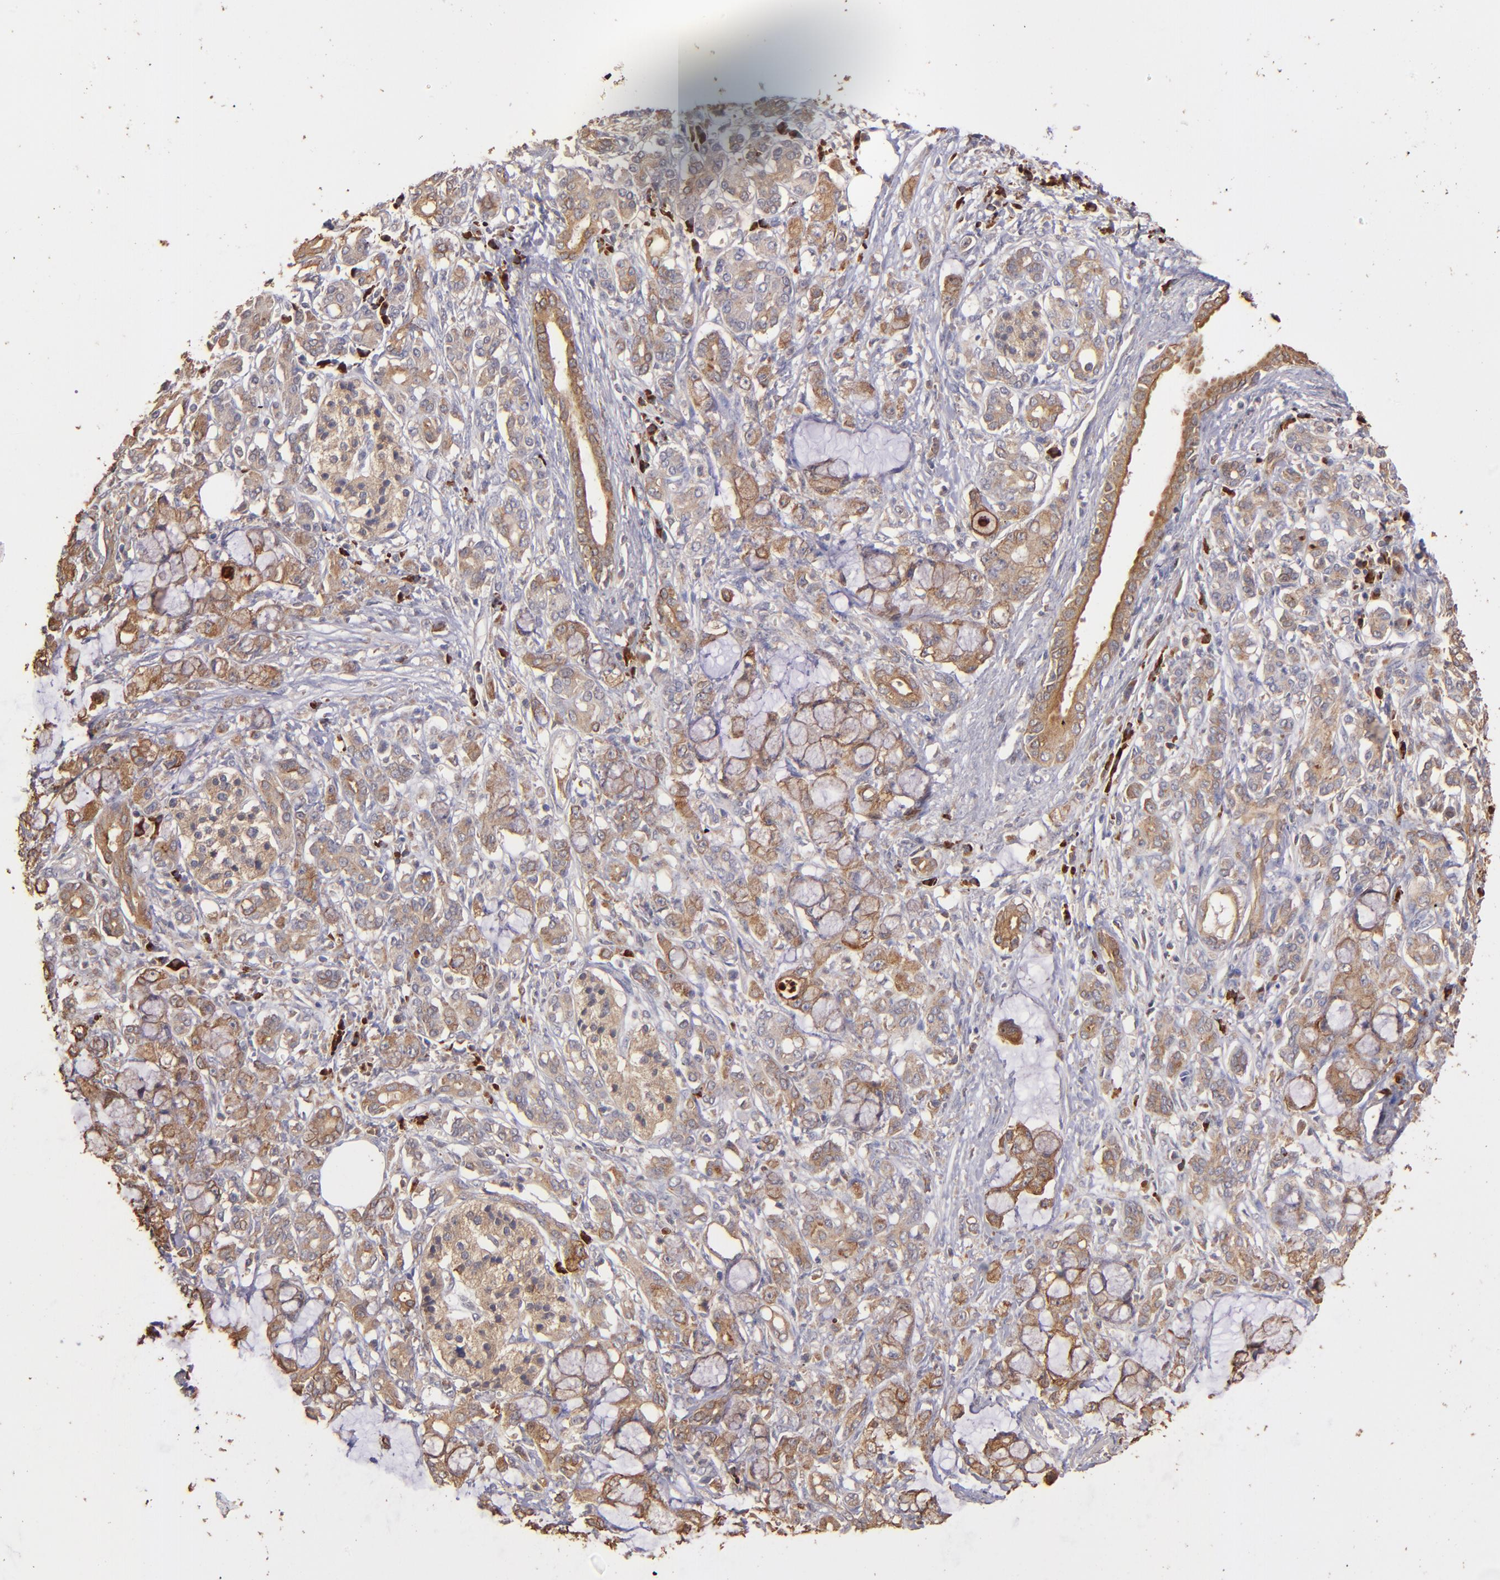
{"staining": {"intensity": "moderate", "quantity": ">75%", "location": "cytoplasmic/membranous"}, "tissue": "pancreatic cancer", "cell_type": "Tumor cells", "image_type": "cancer", "snomed": [{"axis": "morphology", "description": "Adenocarcinoma, NOS"}, {"axis": "topography", "description": "Pancreas"}], "caption": "This micrograph shows pancreatic cancer stained with immunohistochemistry to label a protein in brown. The cytoplasmic/membranous of tumor cells show moderate positivity for the protein. Nuclei are counter-stained blue.", "gene": "SRRD", "patient": {"sex": "female", "age": 73}}